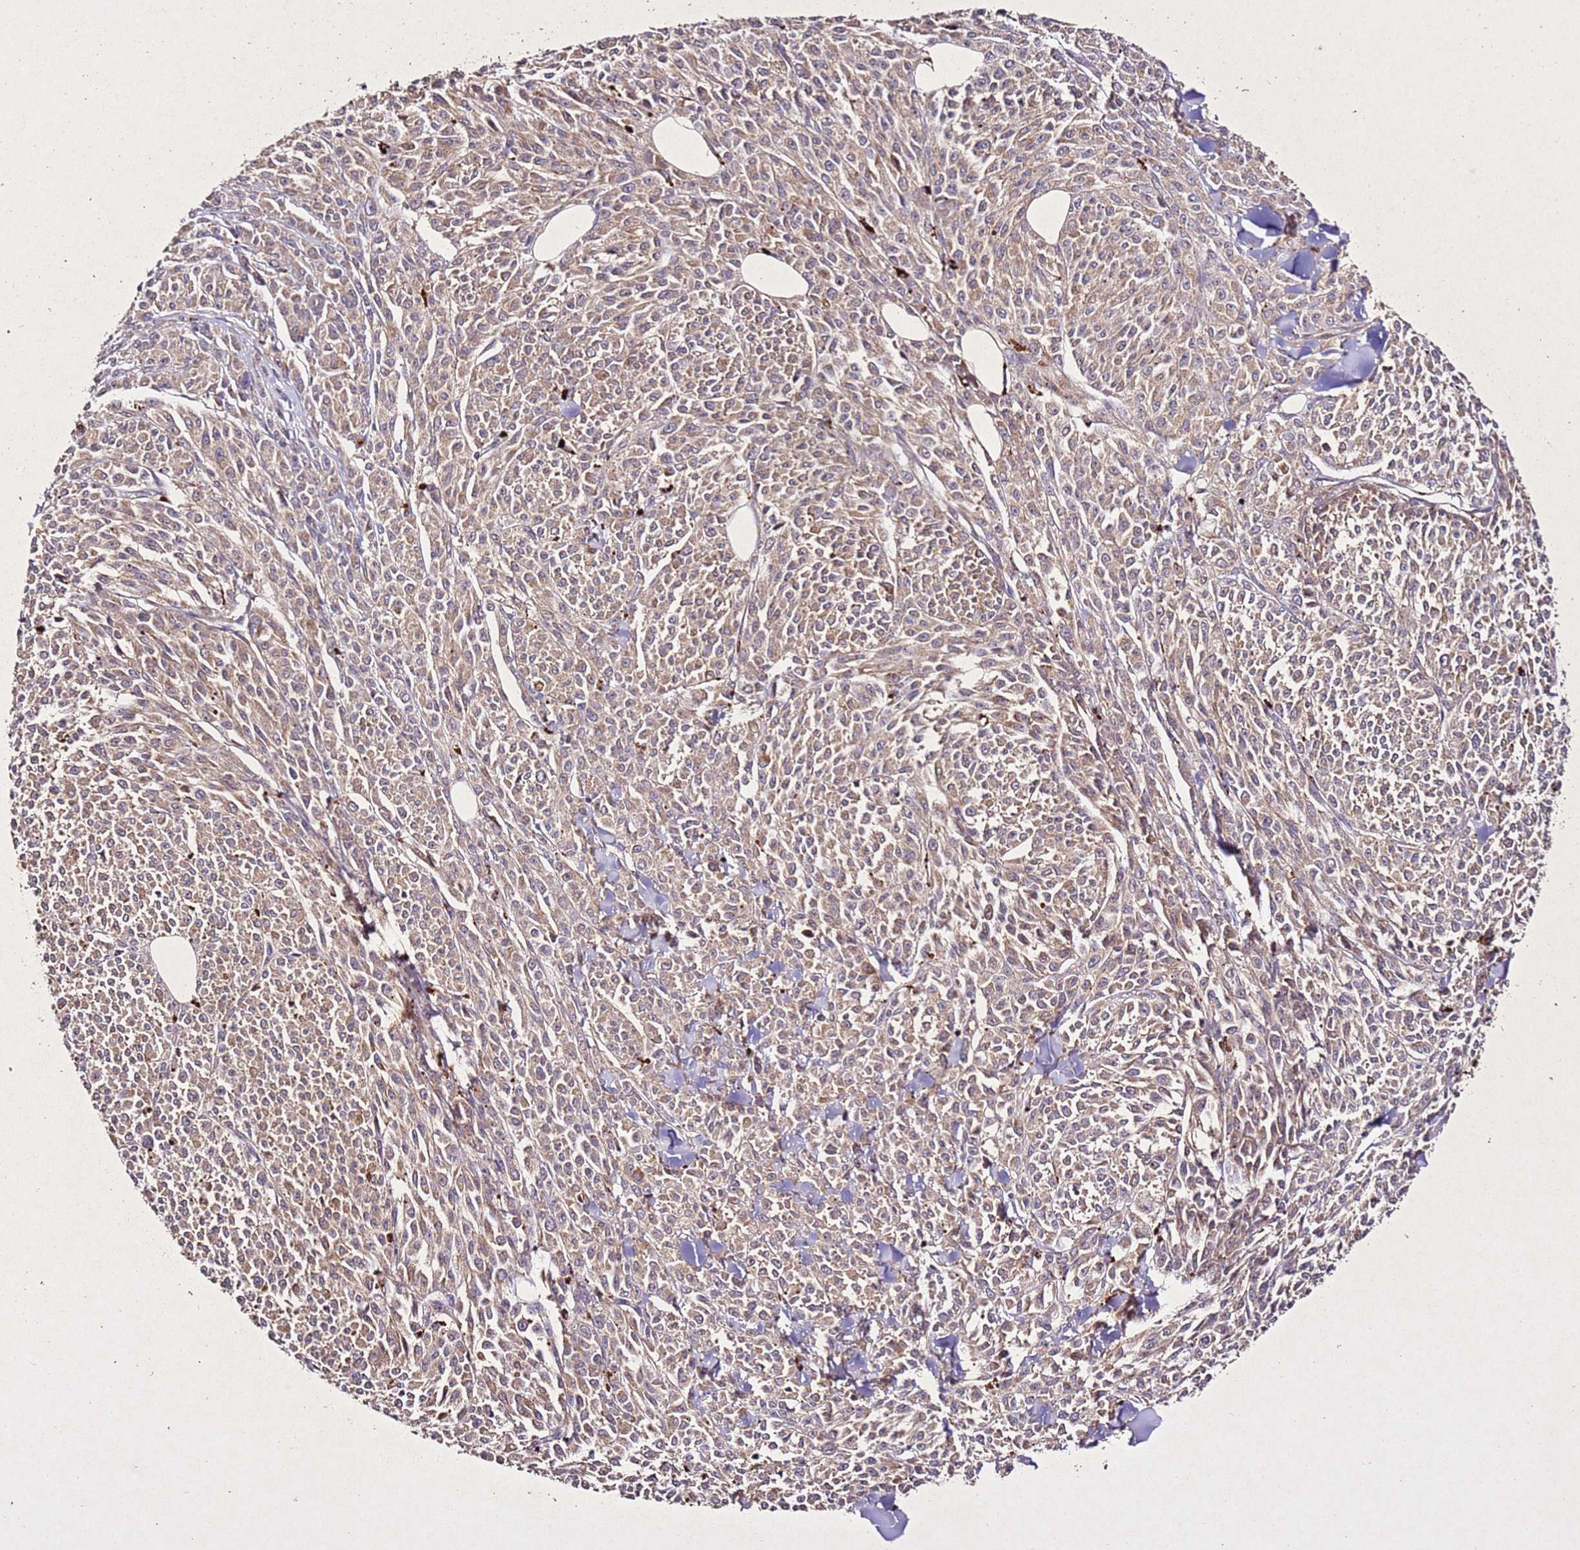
{"staining": {"intensity": "weak", "quantity": "<25%", "location": "cytoplasmic/membranous"}, "tissue": "melanoma", "cell_type": "Tumor cells", "image_type": "cancer", "snomed": [{"axis": "morphology", "description": "Malignant melanoma, NOS"}, {"axis": "topography", "description": "Skin"}], "caption": "Human melanoma stained for a protein using immunohistochemistry displays no positivity in tumor cells.", "gene": "PTMA", "patient": {"sex": "female", "age": 52}}